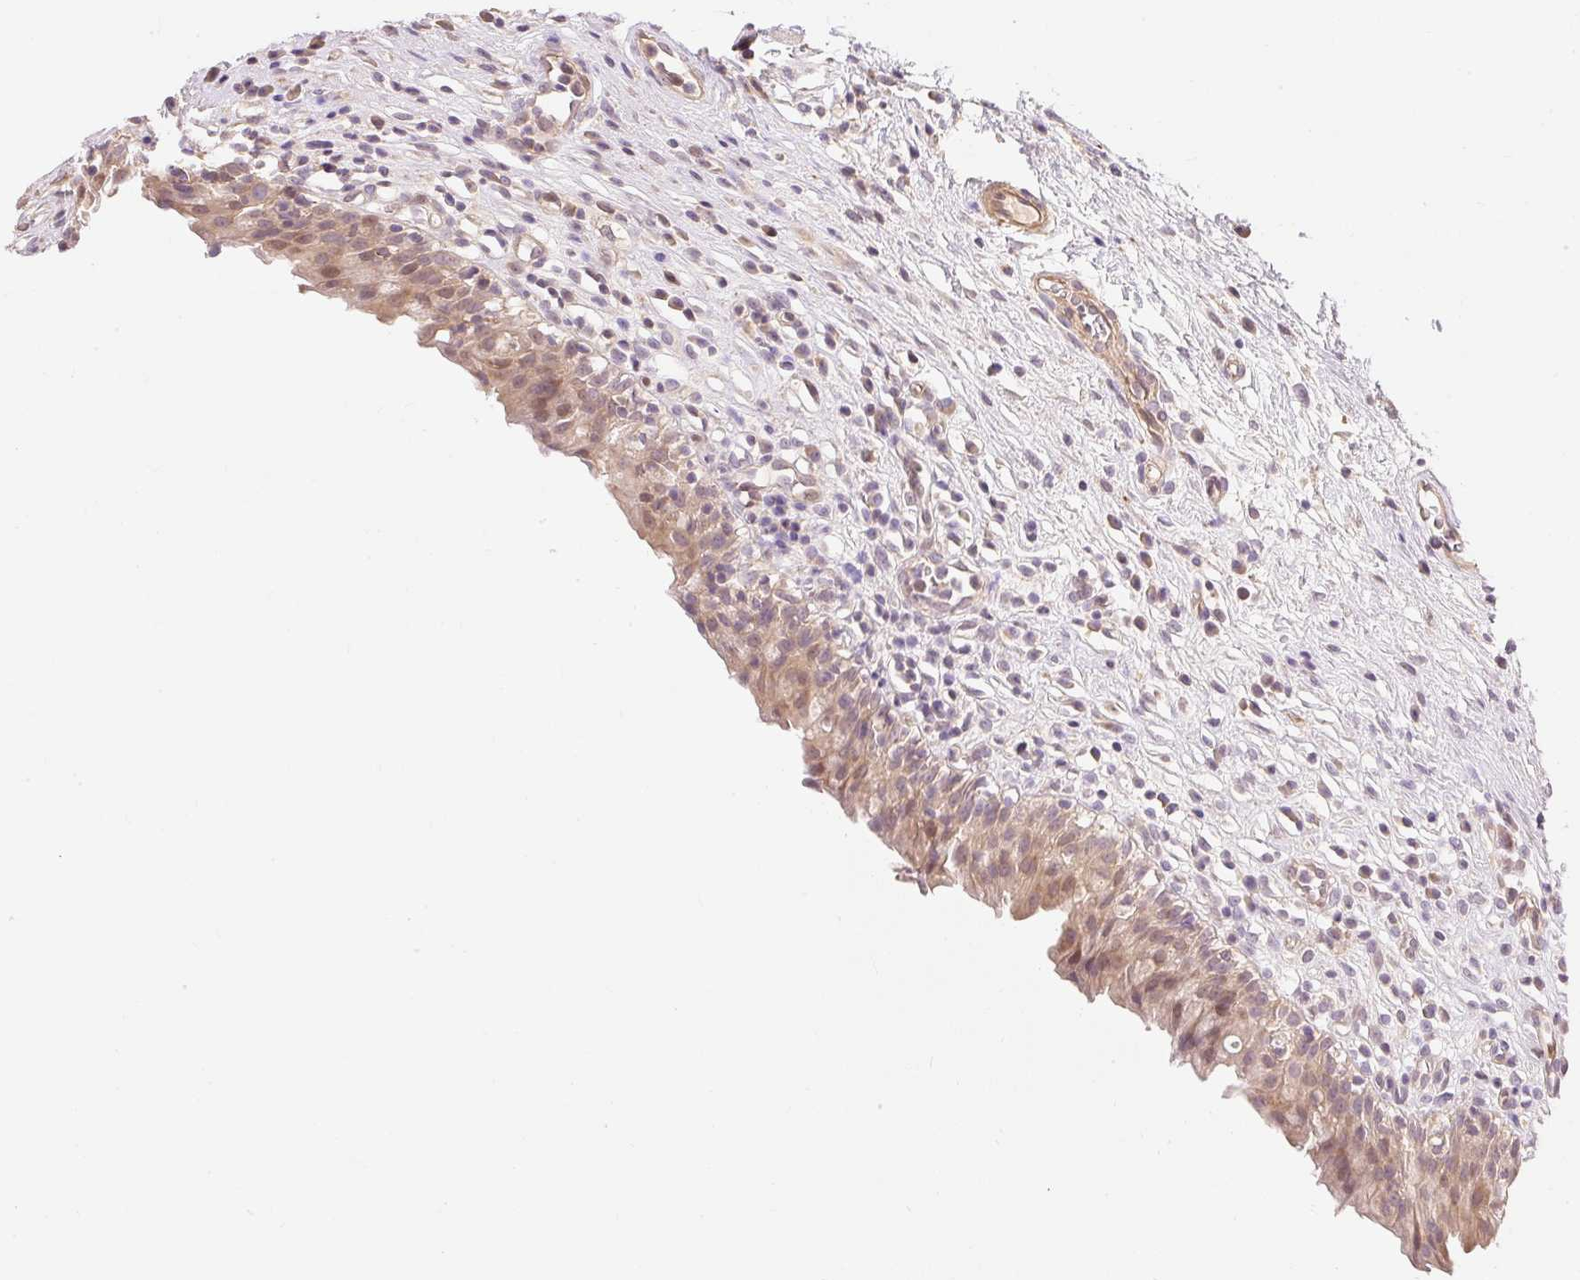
{"staining": {"intensity": "weak", "quantity": ">75%", "location": "cytoplasmic/membranous,nuclear"}, "tissue": "urinary bladder", "cell_type": "Urothelial cells", "image_type": "normal", "snomed": [{"axis": "morphology", "description": "Normal tissue, NOS"}, {"axis": "morphology", "description": "Inflammation, NOS"}, {"axis": "topography", "description": "Urinary bladder"}], "caption": "A brown stain labels weak cytoplasmic/membranous,nuclear positivity of a protein in urothelial cells of benign human urinary bladder. Immunohistochemistry stains the protein of interest in brown and the nuclei are stained blue.", "gene": "EMC10", "patient": {"sex": "male", "age": 63}}